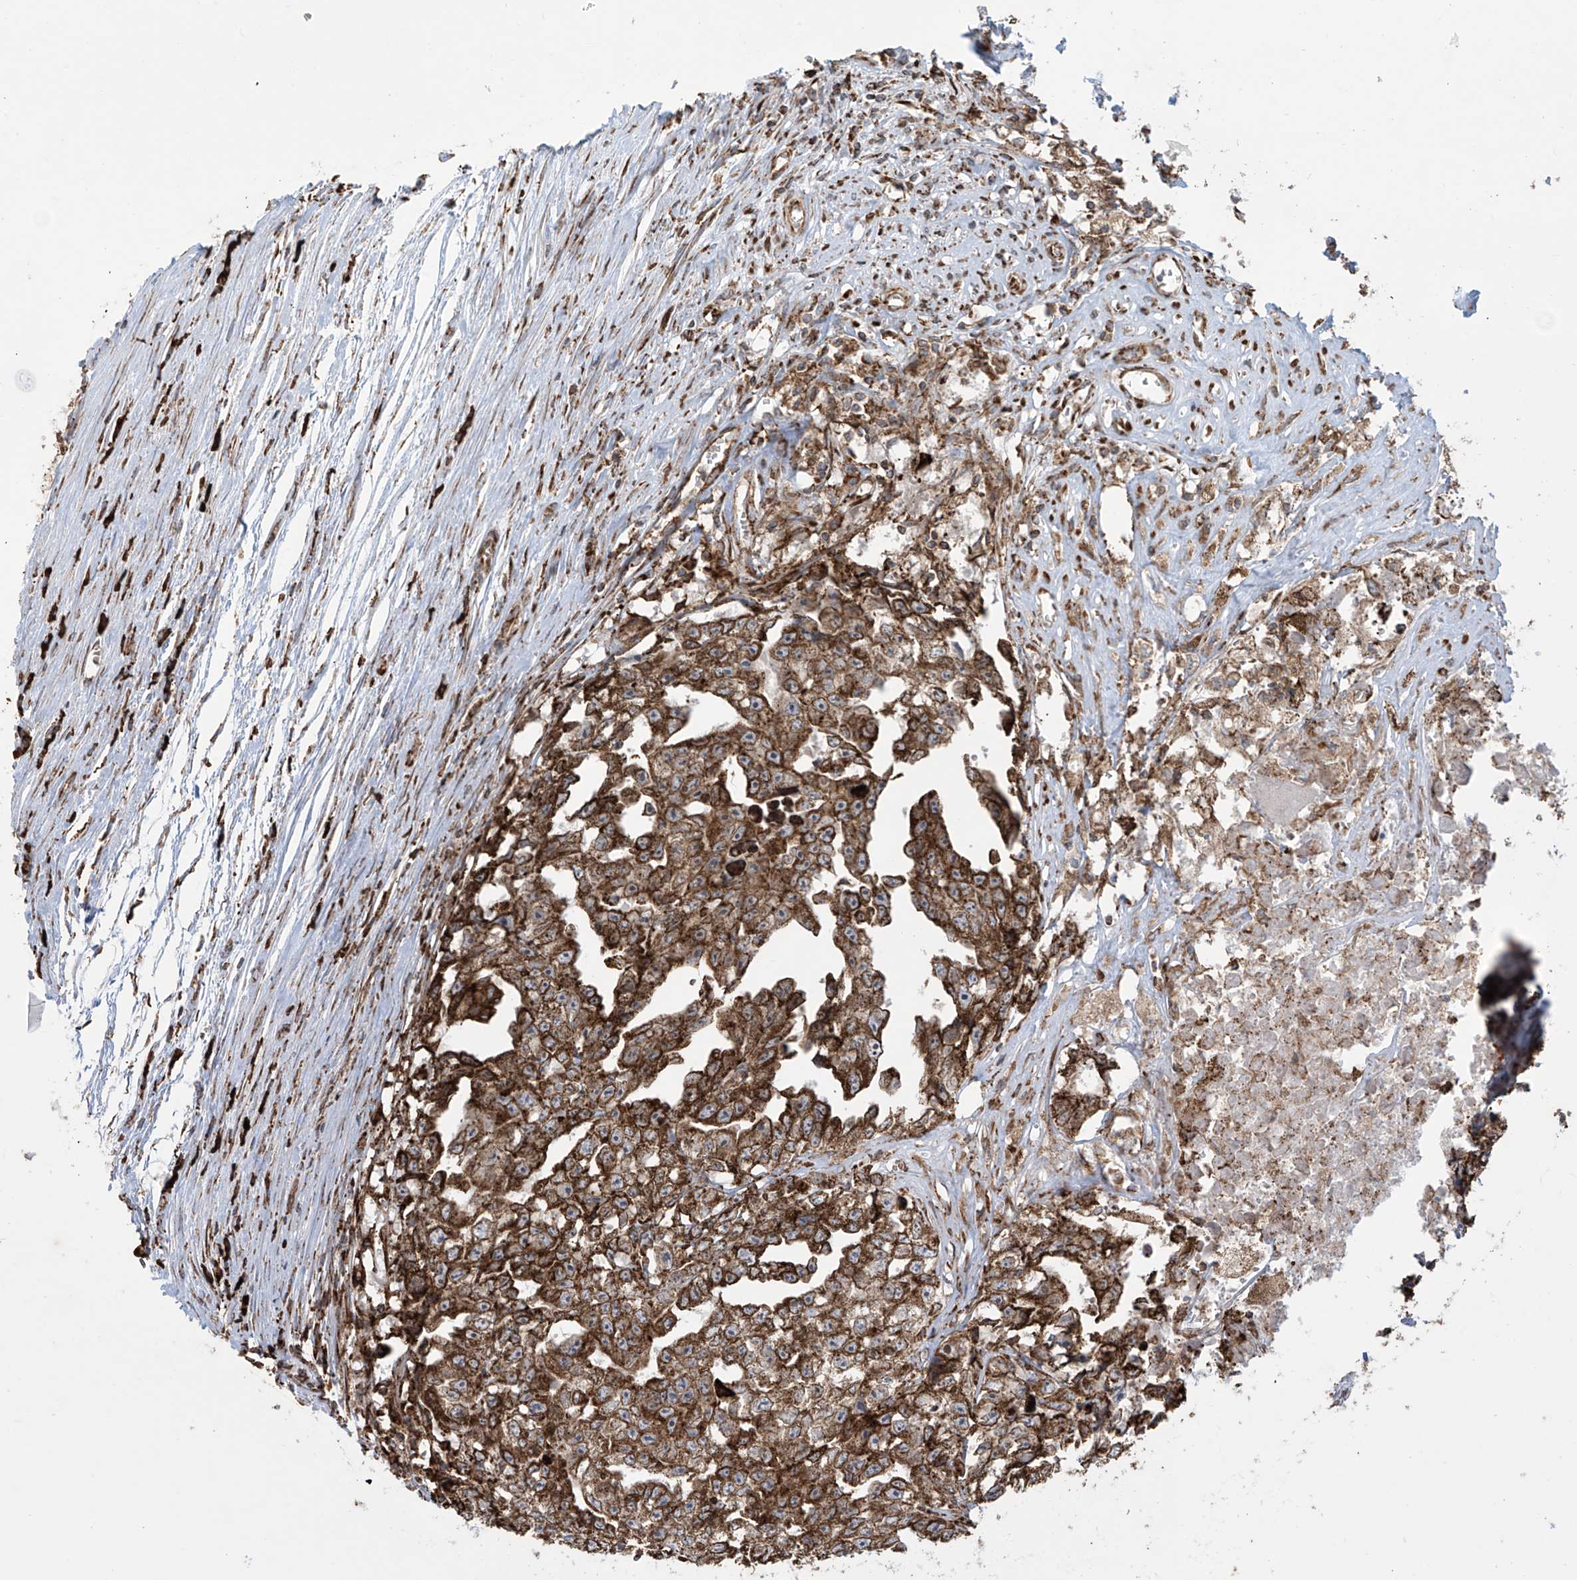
{"staining": {"intensity": "strong", "quantity": ">75%", "location": "cytoplasmic/membranous"}, "tissue": "testis cancer", "cell_type": "Tumor cells", "image_type": "cancer", "snomed": [{"axis": "morphology", "description": "Seminoma, NOS"}, {"axis": "morphology", "description": "Carcinoma, Embryonal, NOS"}, {"axis": "topography", "description": "Testis"}], "caption": "Testis cancer stained for a protein (brown) demonstrates strong cytoplasmic/membranous positive expression in approximately >75% of tumor cells.", "gene": "MX1", "patient": {"sex": "male", "age": 43}}